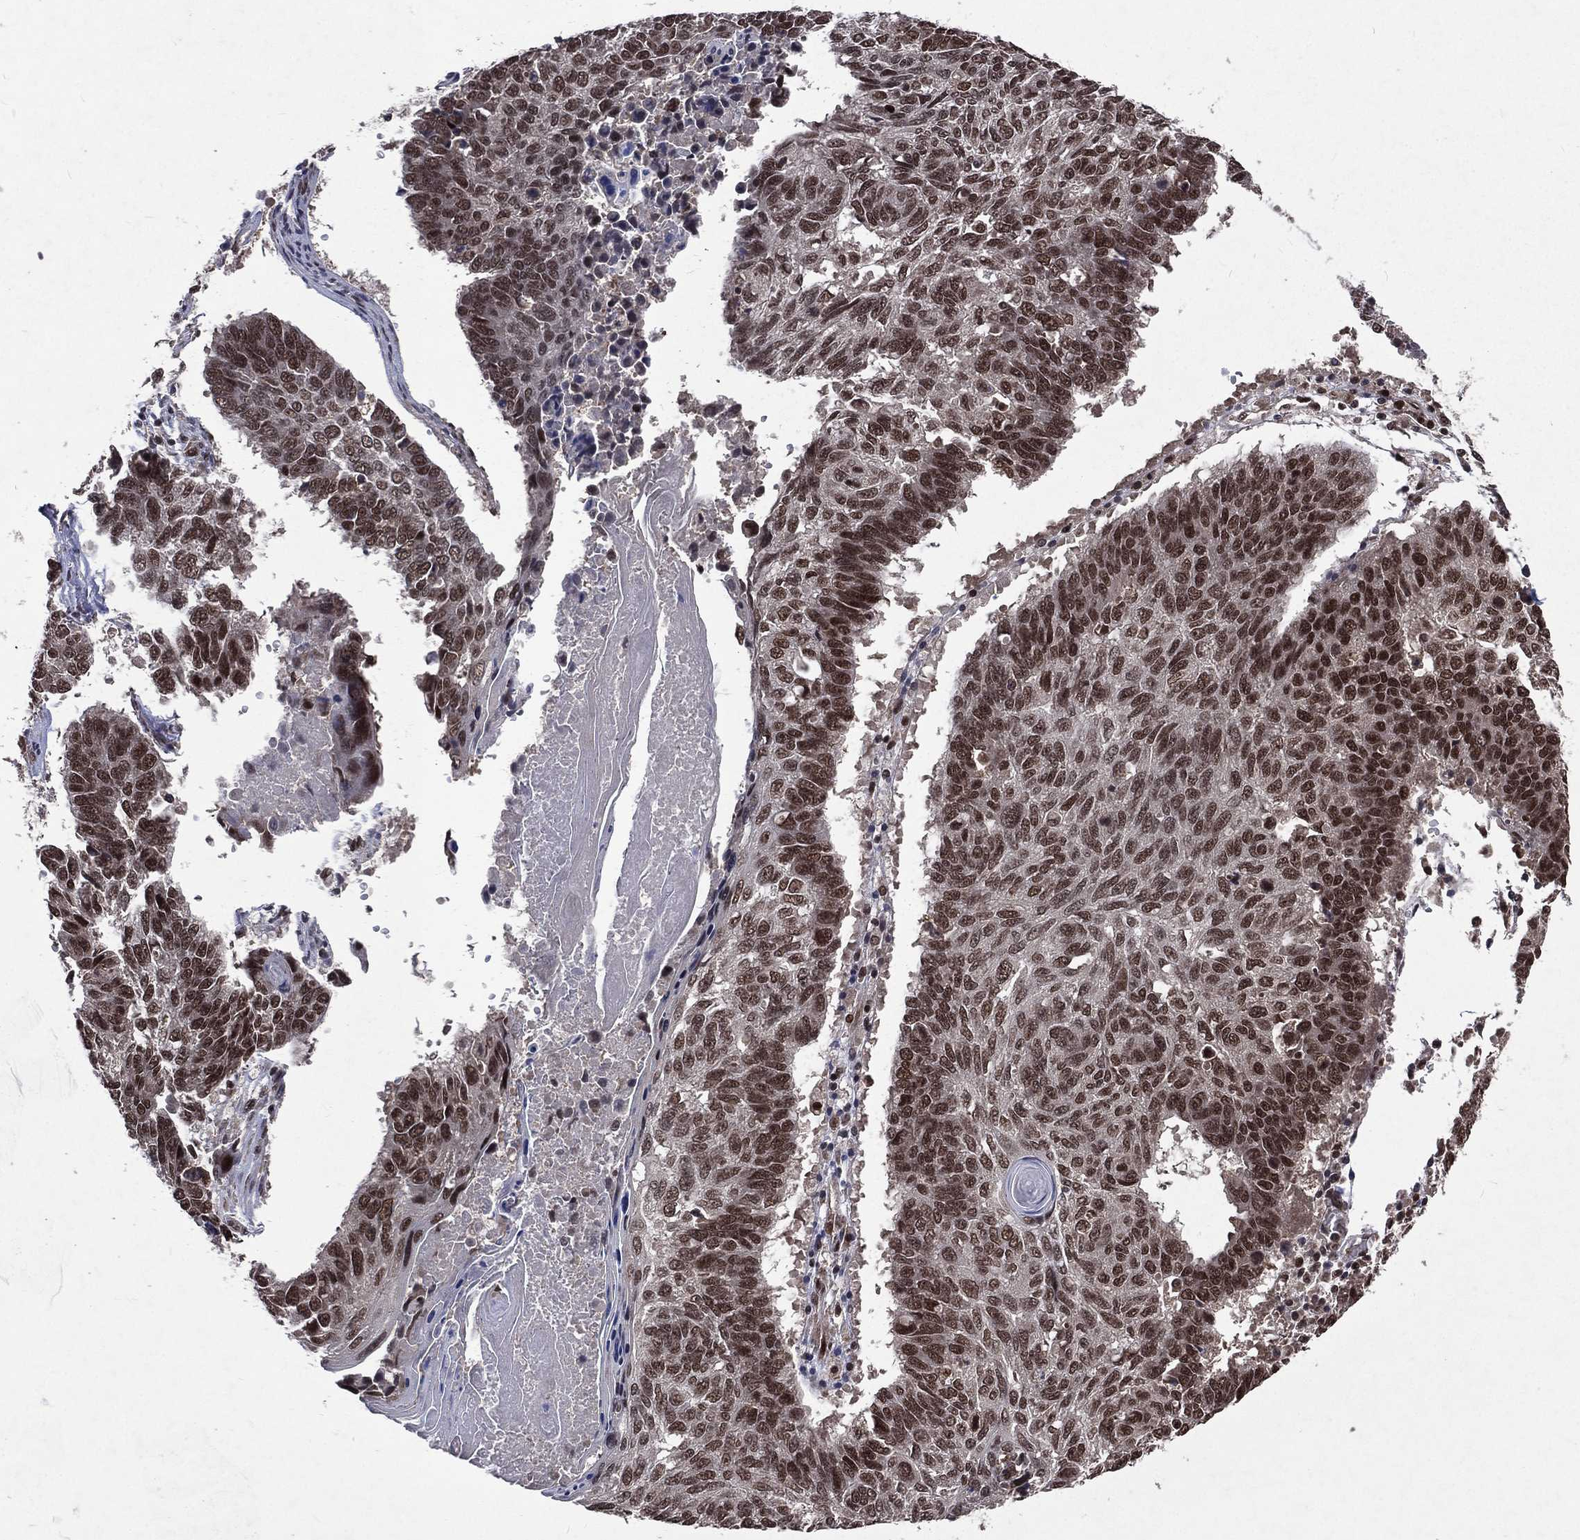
{"staining": {"intensity": "strong", "quantity": ">75%", "location": "nuclear"}, "tissue": "lung cancer", "cell_type": "Tumor cells", "image_type": "cancer", "snomed": [{"axis": "morphology", "description": "Squamous cell carcinoma, NOS"}, {"axis": "topography", "description": "Lung"}], "caption": "Lung cancer stained with a protein marker shows strong staining in tumor cells.", "gene": "DMAP1", "patient": {"sex": "male", "age": 73}}